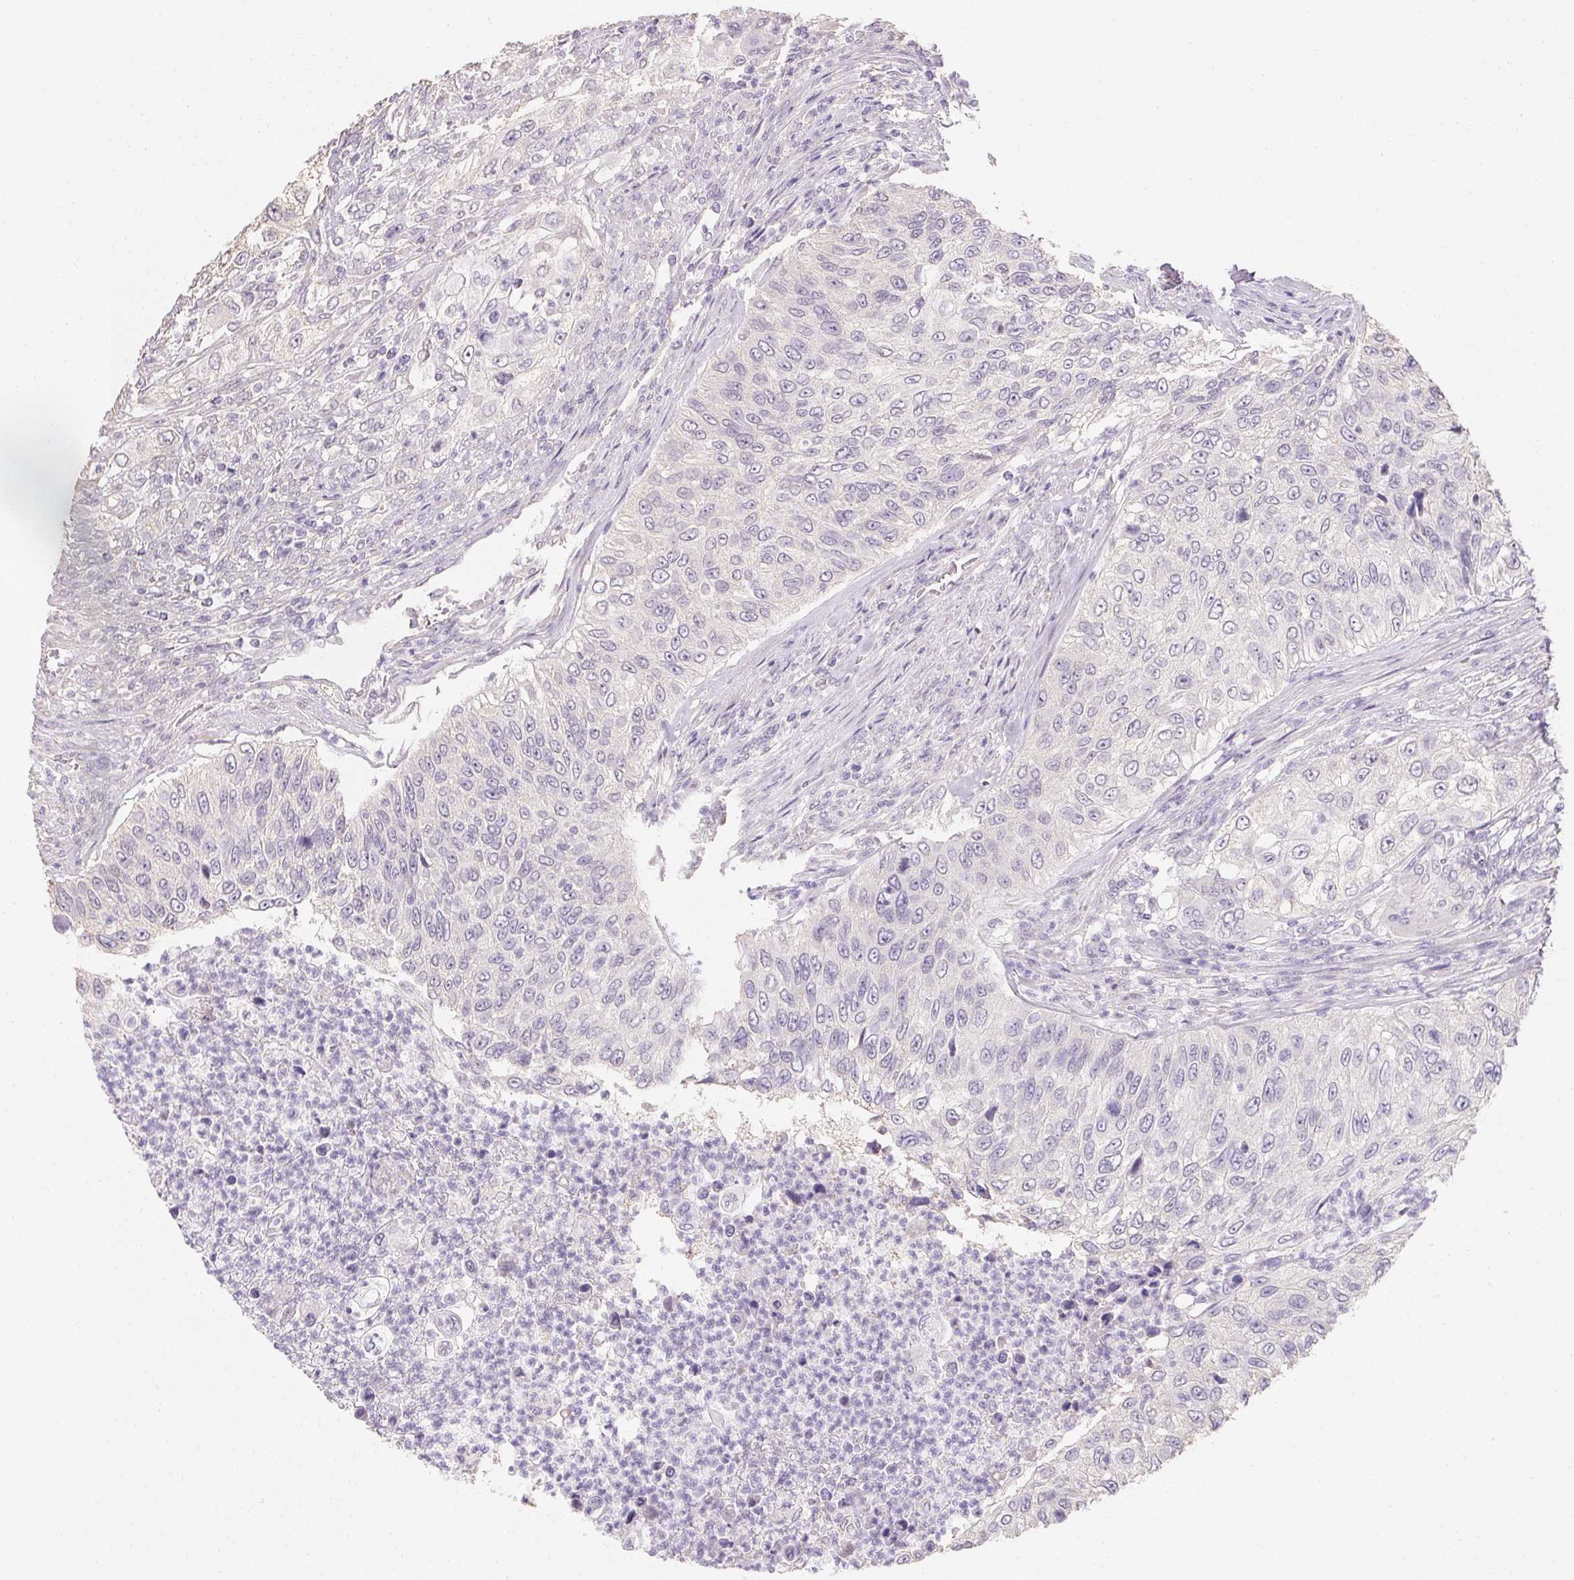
{"staining": {"intensity": "negative", "quantity": "none", "location": "none"}, "tissue": "urothelial cancer", "cell_type": "Tumor cells", "image_type": "cancer", "snomed": [{"axis": "morphology", "description": "Urothelial carcinoma, High grade"}, {"axis": "topography", "description": "Urinary bladder"}], "caption": "This image is of high-grade urothelial carcinoma stained with IHC to label a protein in brown with the nuclei are counter-stained blue. There is no expression in tumor cells. (Immunohistochemistry, brightfield microscopy, high magnification).", "gene": "MAP7D2", "patient": {"sex": "female", "age": 60}}